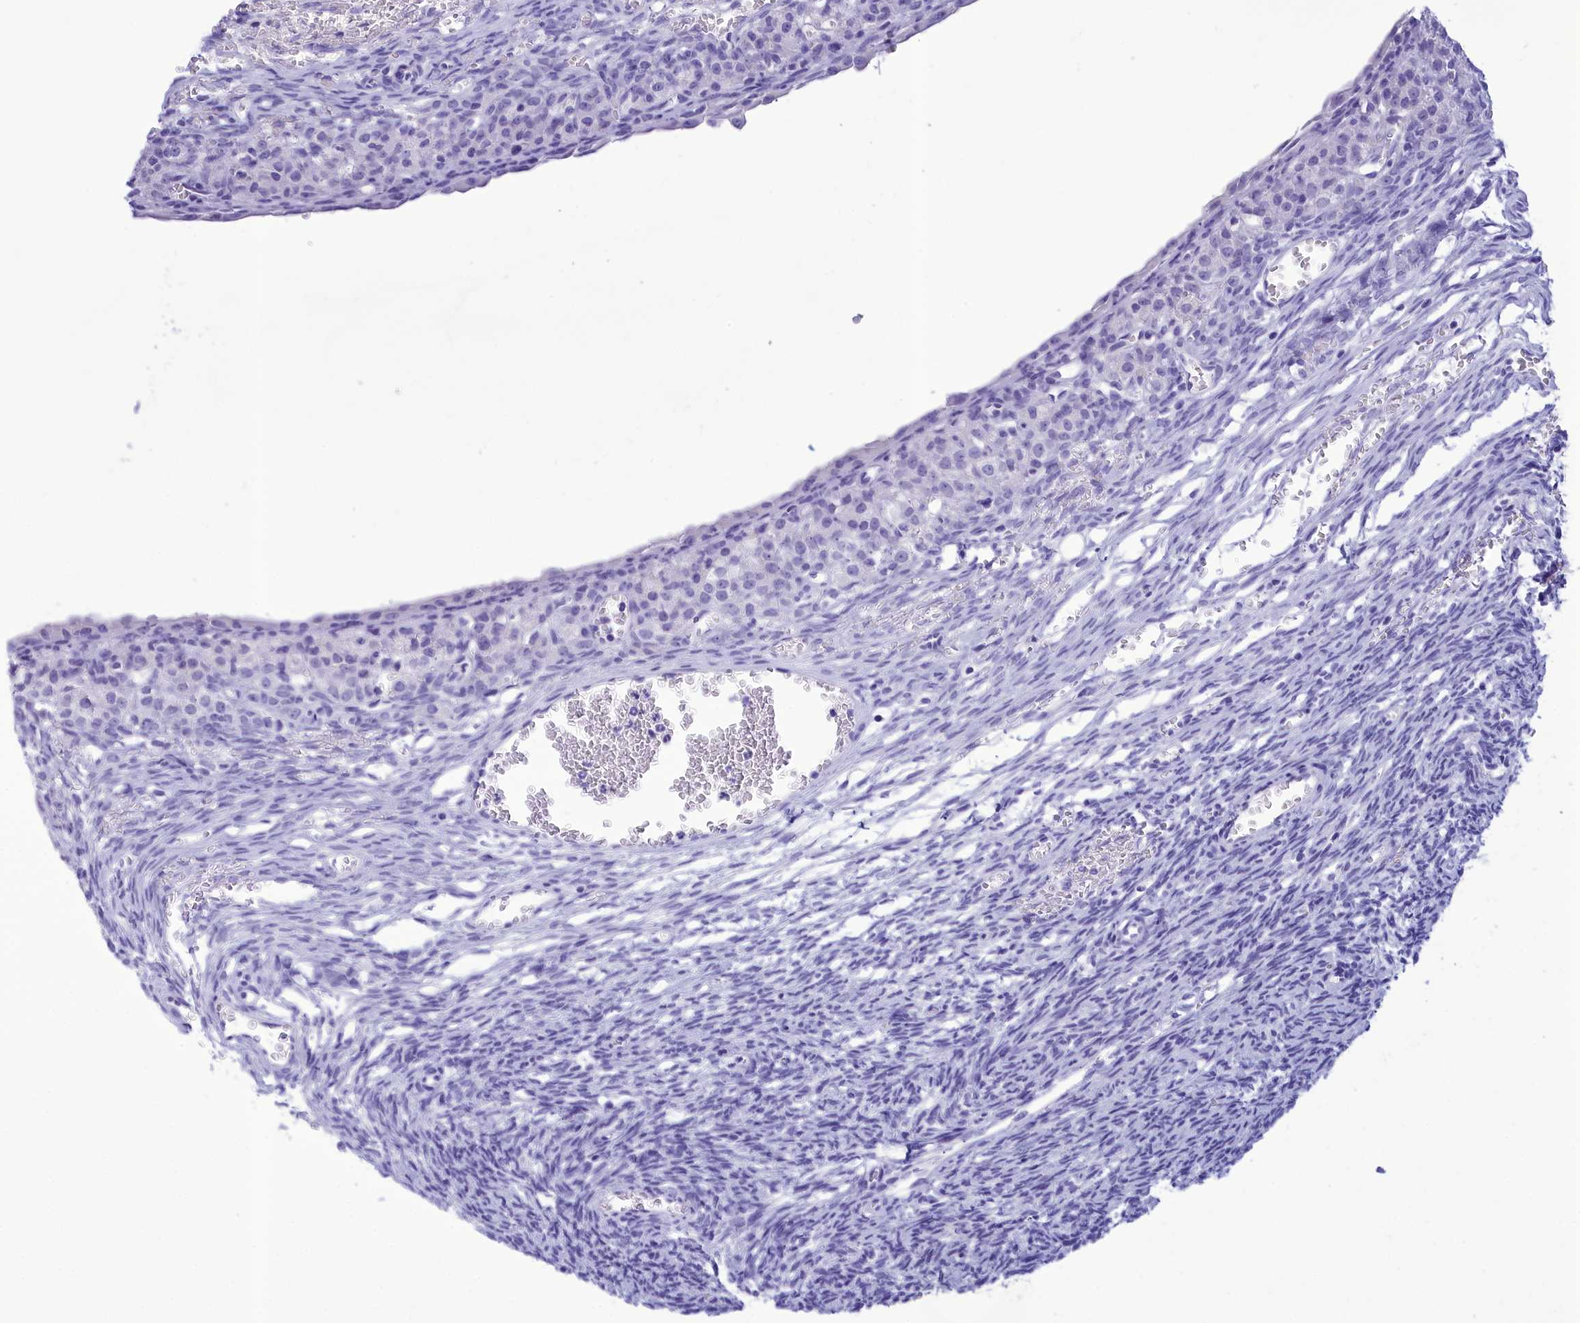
{"staining": {"intensity": "negative", "quantity": "none", "location": "none"}, "tissue": "ovary", "cell_type": "Follicle cells", "image_type": "normal", "snomed": [{"axis": "morphology", "description": "Normal tissue, NOS"}, {"axis": "topography", "description": "Ovary"}], "caption": "Immunohistochemistry (IHC) histopathology image of unremarkable ovary: human ovary stained with DAB (3,3'-diaminobenzidine) displays no significant protein positivity in follicle cells.", "gene": "BRI3", "patient": {"sex": "female", "age": 39}}